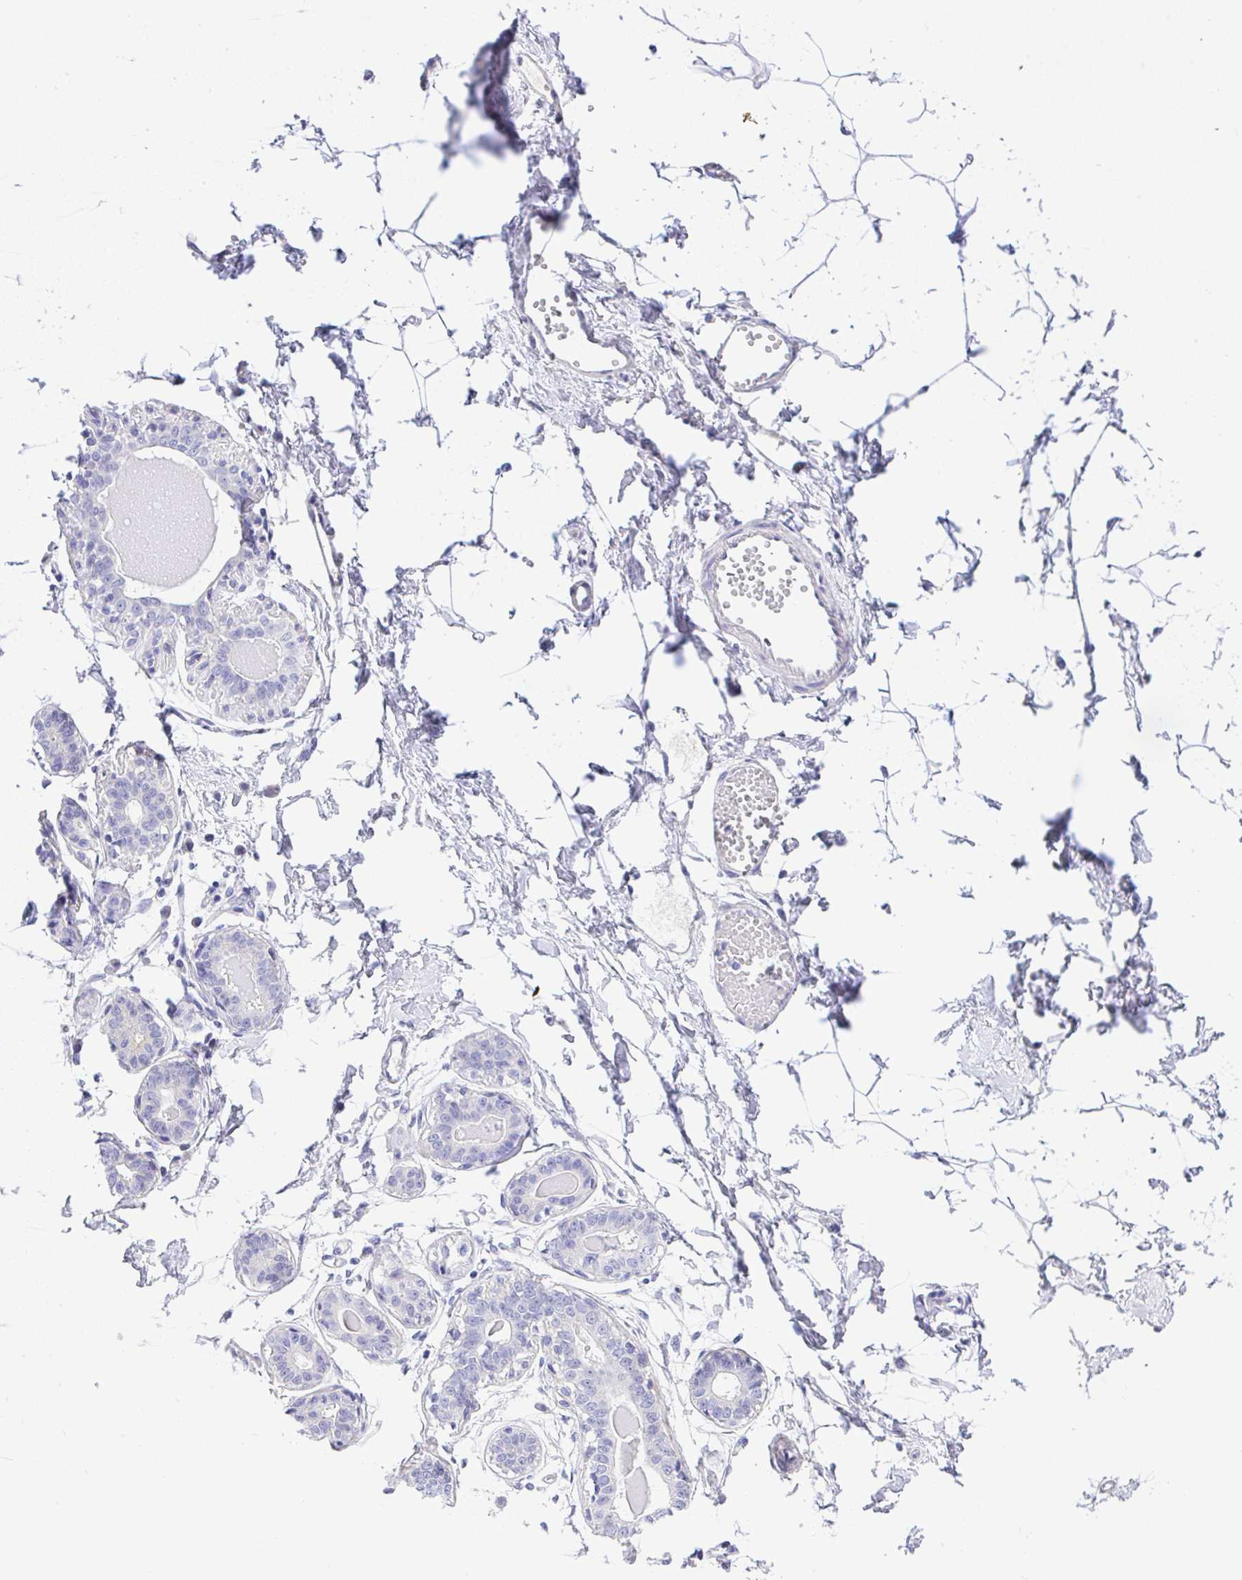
{"staining": {"intensity": "negative", "quantity": "none", "location": "none"}, "tissue": "breast", "cell_type": "Adipocytes", "image_type": "normal", "snomed": [{"axis": "morphology", "description": "Normal tissue, NOS"}, {"axis": "topography", "description": "Breast"}], "caption": "Adipocytes are negative for protein expression in benign human breast. (Brightfield microscopy of DAB (3,3'-diaminobenzidine) immunohistochemistry (IHC) at high magnification).", "gene": "SERPINE3", "patient": {"sex": "female", "age": 45}}